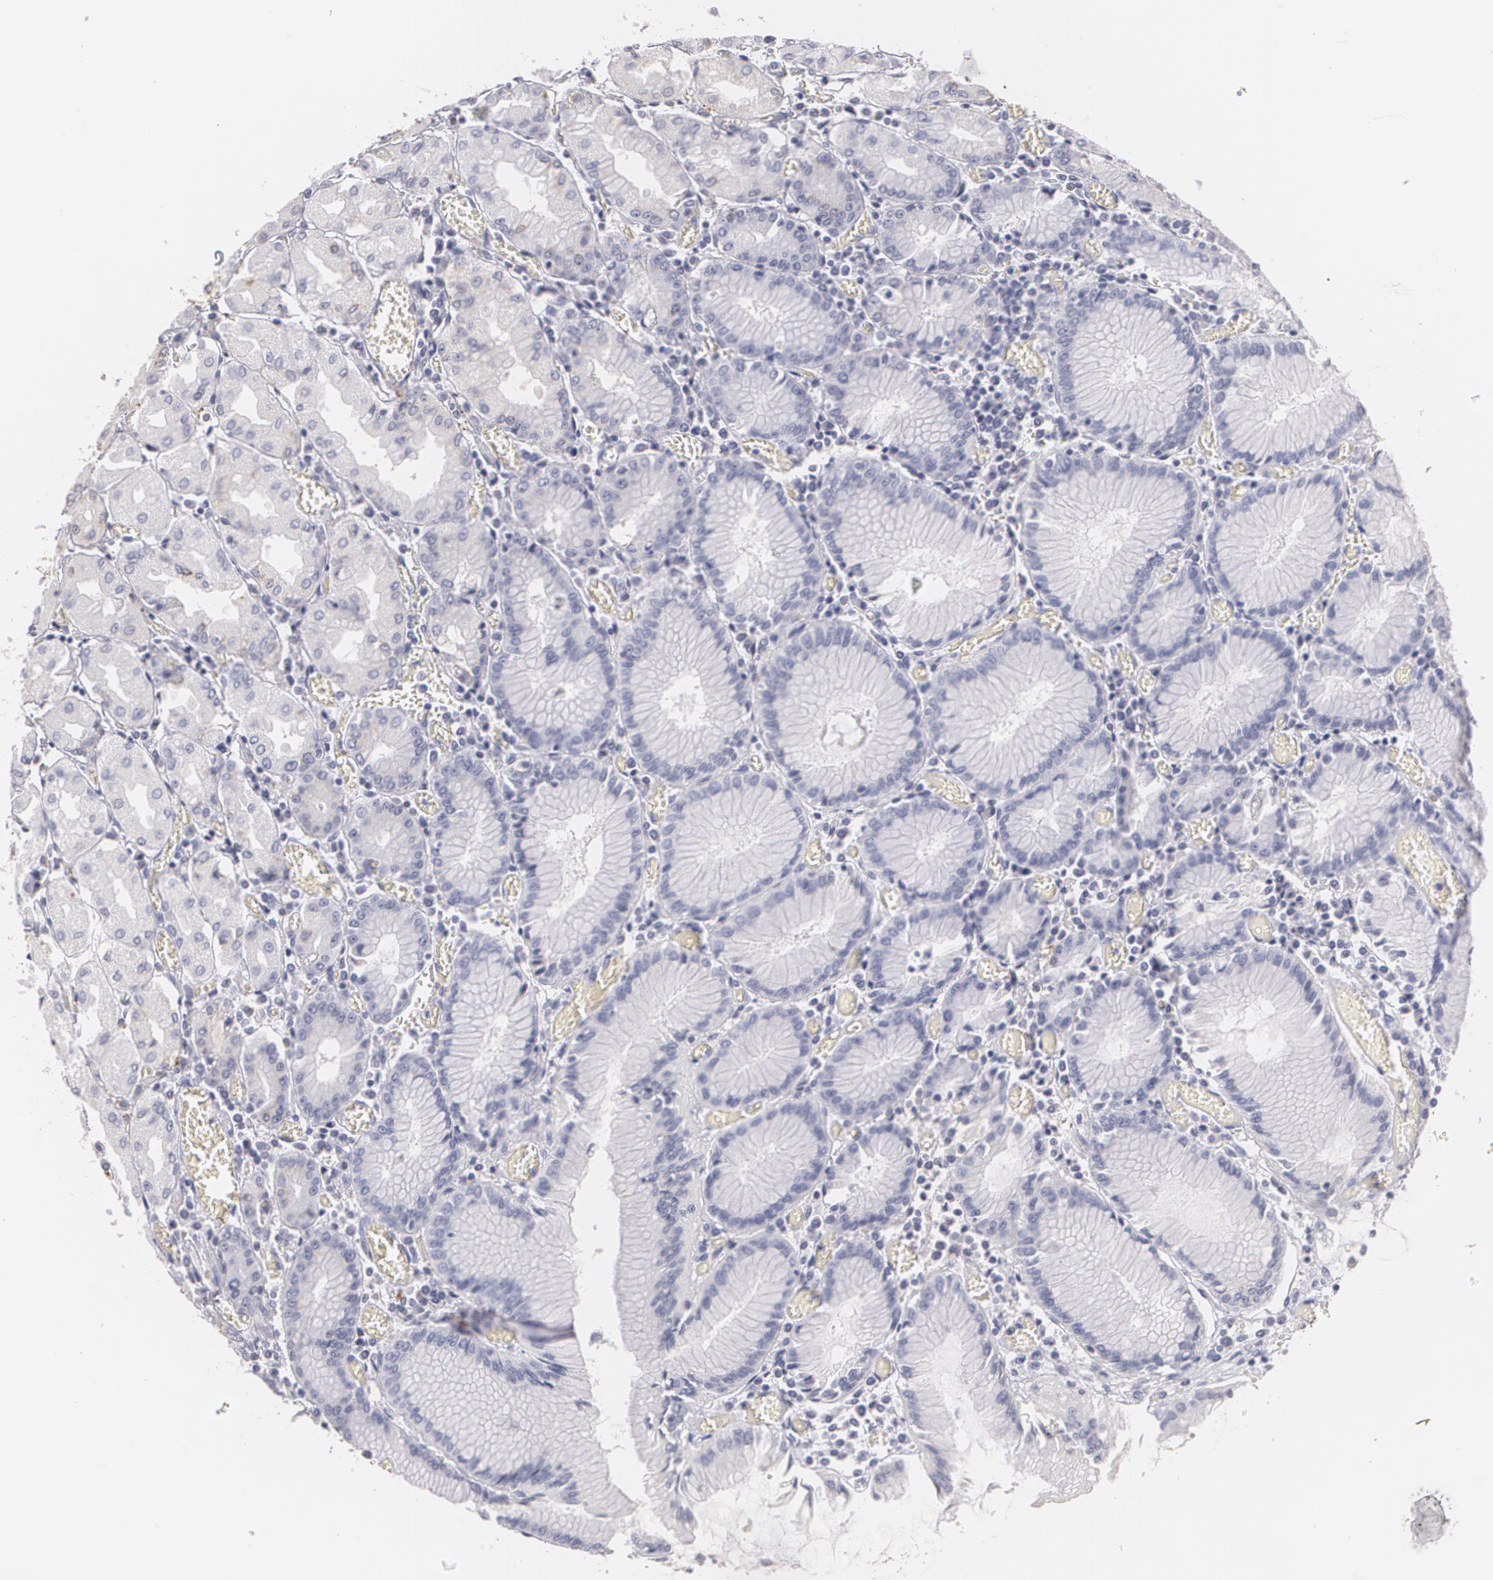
{"staining": {"intensity": "negative", "quantity": "none", "location": "none"}, "tissue": "stomach", "cell_type": "Glandular cells", "image_type": "normal", "snomed": [{"axis": "morphology", "description": "Normal tissue, NOS"}, {"axis": "topography", "description": "Stomach, upper"}], "caption": "Glandular cells are negative for protein expression in benign human stomach.", "gene": "NGFR", "patient": {"sex": "male", "age": 78}}